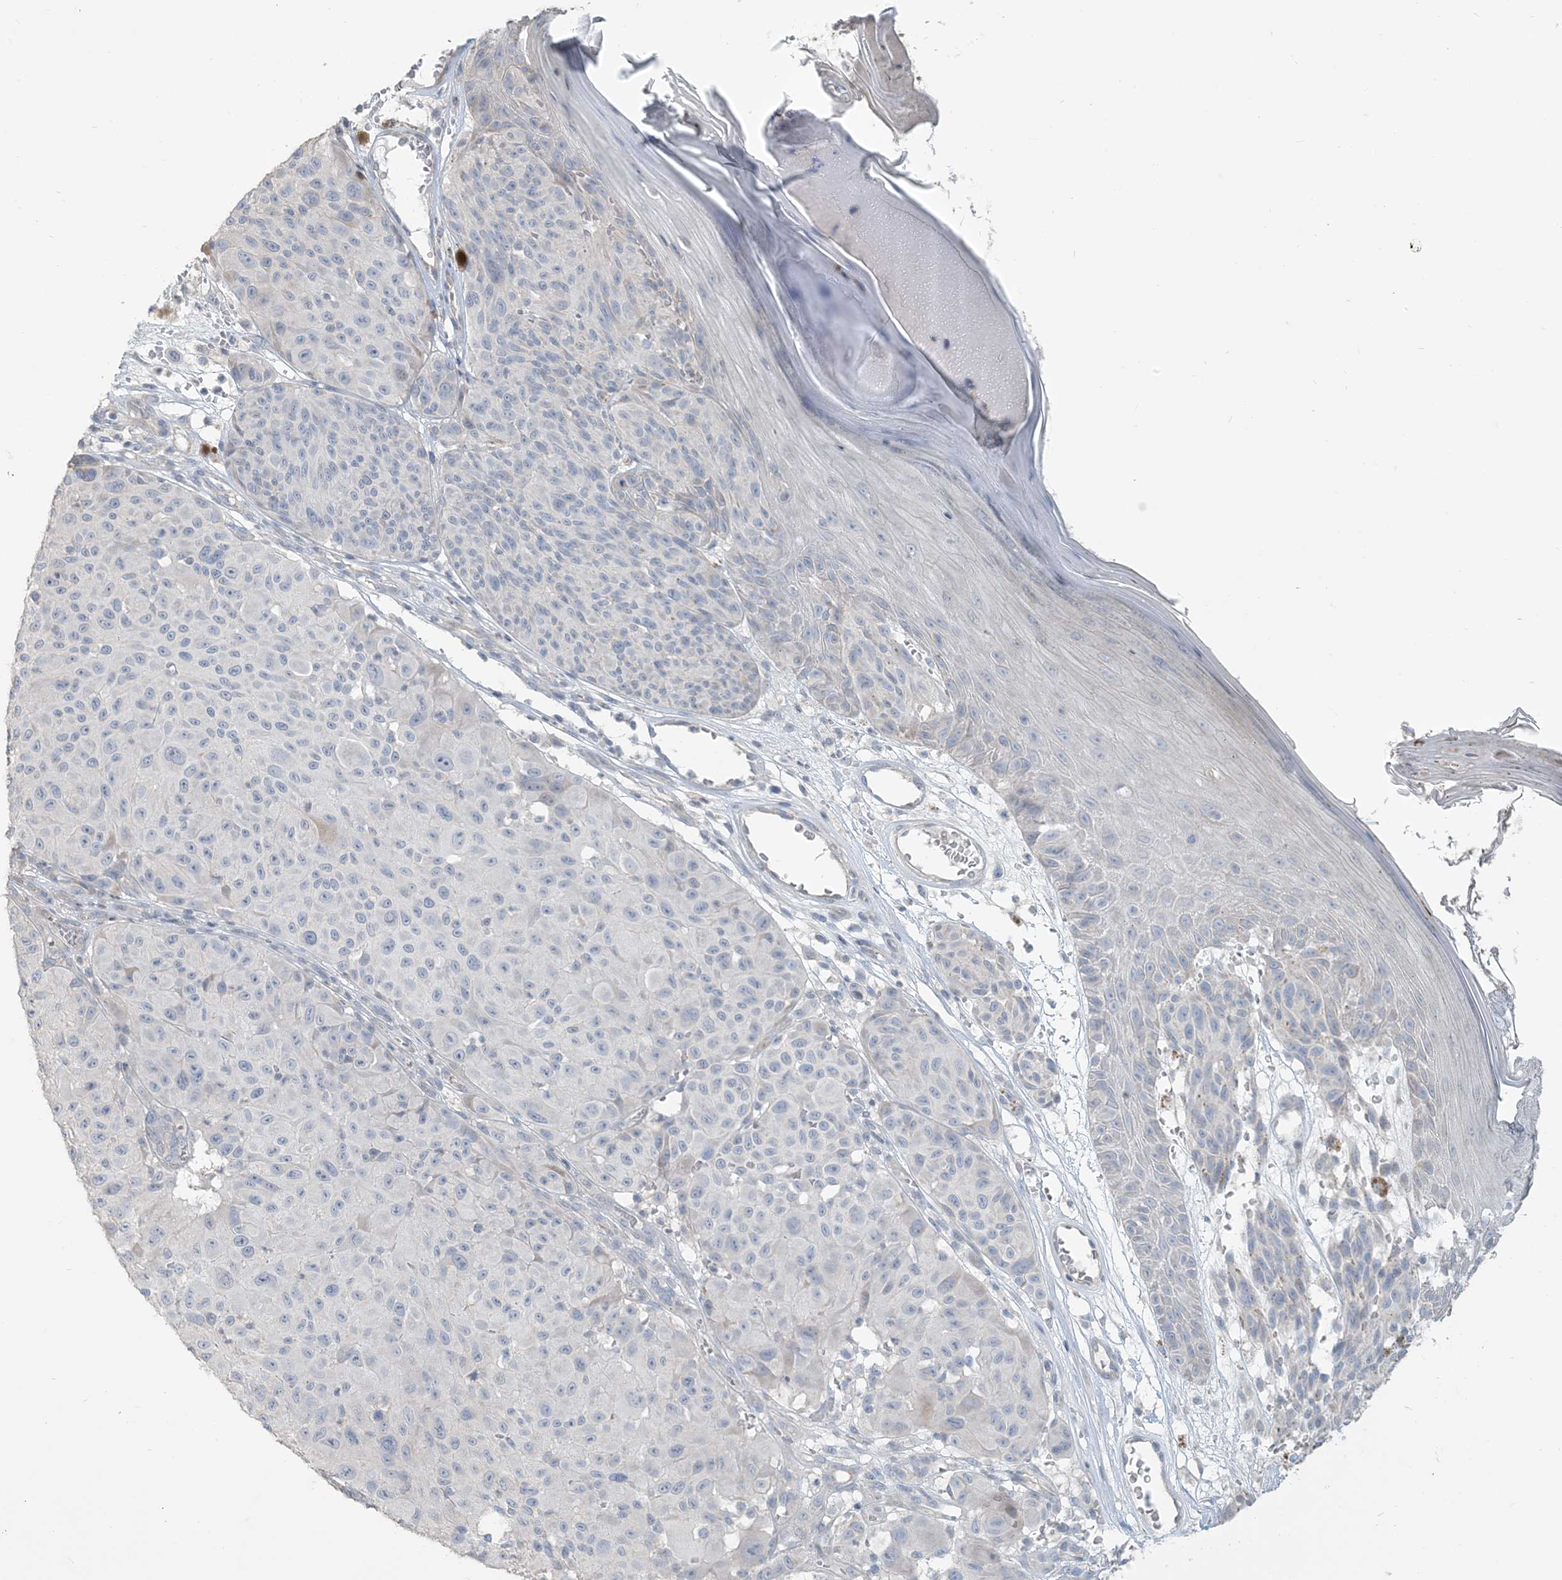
{"staining": {"intensity": "negative", "quantity": "none", "location": "none"}, "tissue": "melanoma", "cell_type": "Tumor cells", "image_type": "cancer", "snomed": [{"axis": "morphology", "description": "Malignant melanoma, NOS"}, {"axis": "topography", "description": "Skin"}], "caption": "DAB (3,3'-diaminobenzidine) immunohistochemical staining of human melanoma displays no significant expression in tumor cells.", "gene": "NPHS2", "patient": {"sex": "male", "age": 83}}